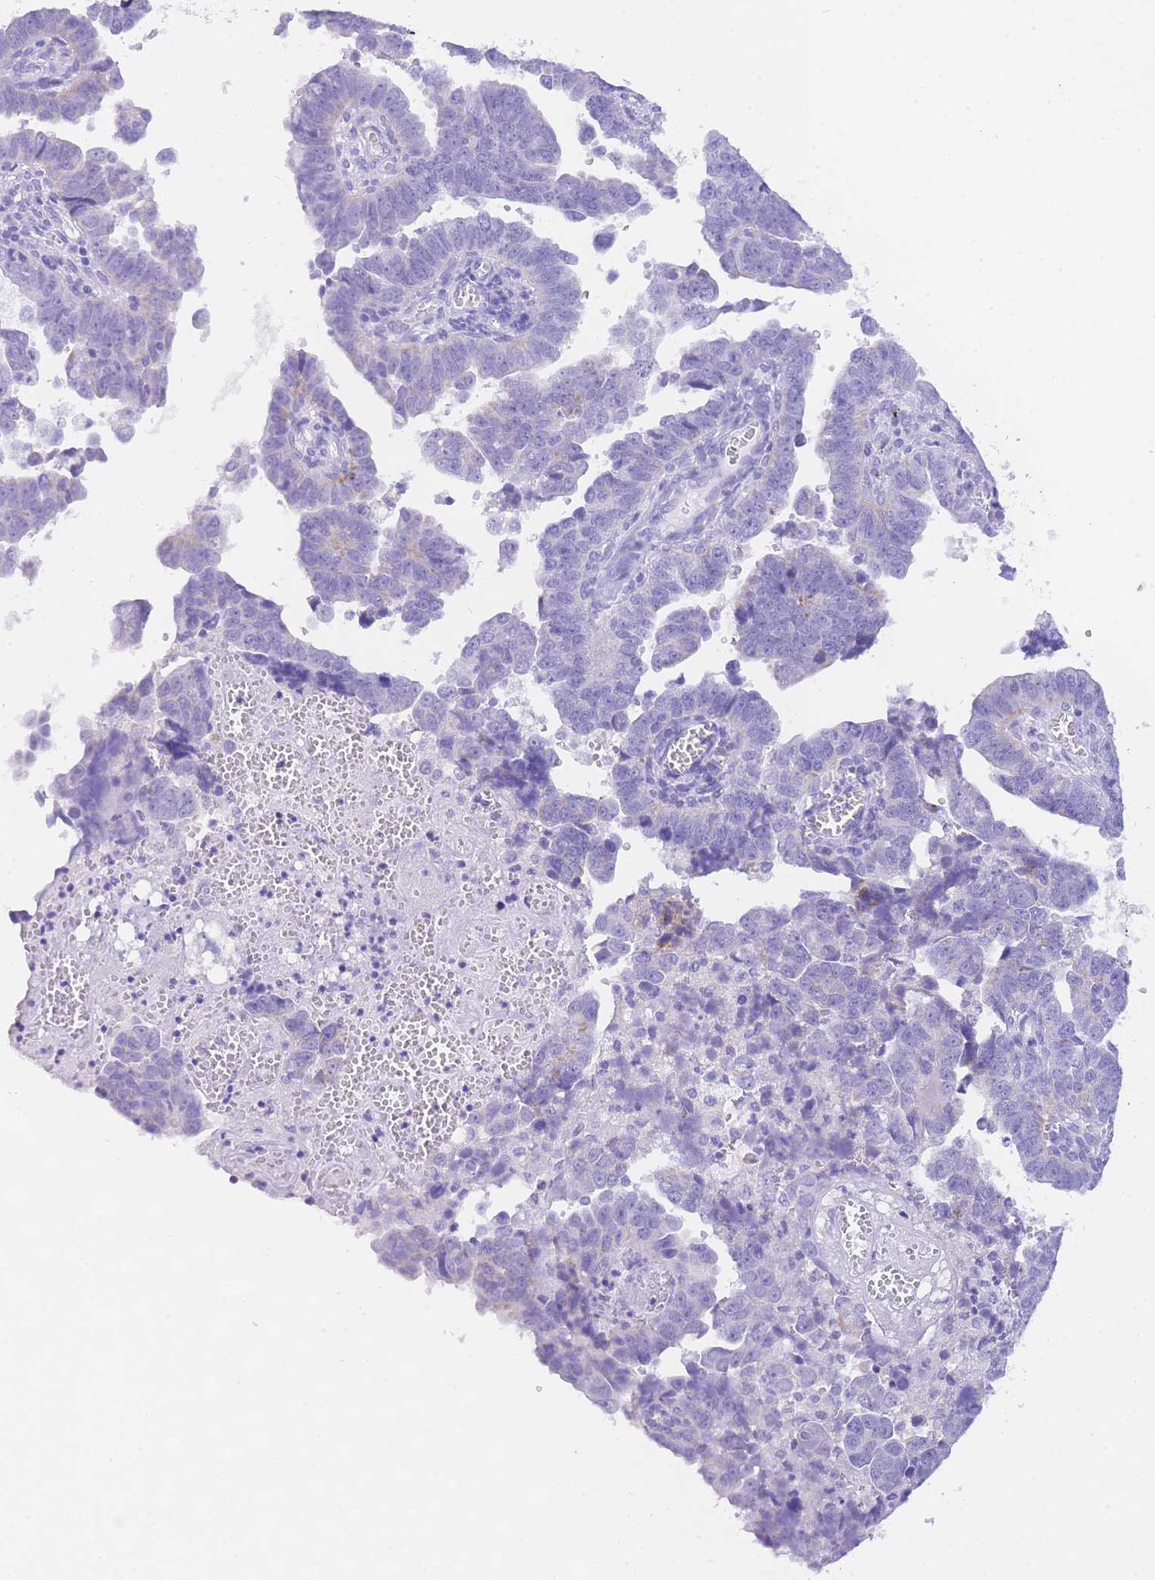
{"staining": {"intensity": "negative", "quantity": "none", "location": "none"}, "tissue": "endometrial cancer", "cell_type": "Tumor cells", "image_type": "cancer", "snomed": [{"axis": "morphology", "description": "Adenocarcinoma, NOS"}, {"axis": "topography", "description": "Endometrium"}], "caption": "The micrograph reveals no significant positivity in tumor cells of endometrial adenocarcinoma.", "gene": "NKD2", "patient": {"sex": "female", "age": 75}}